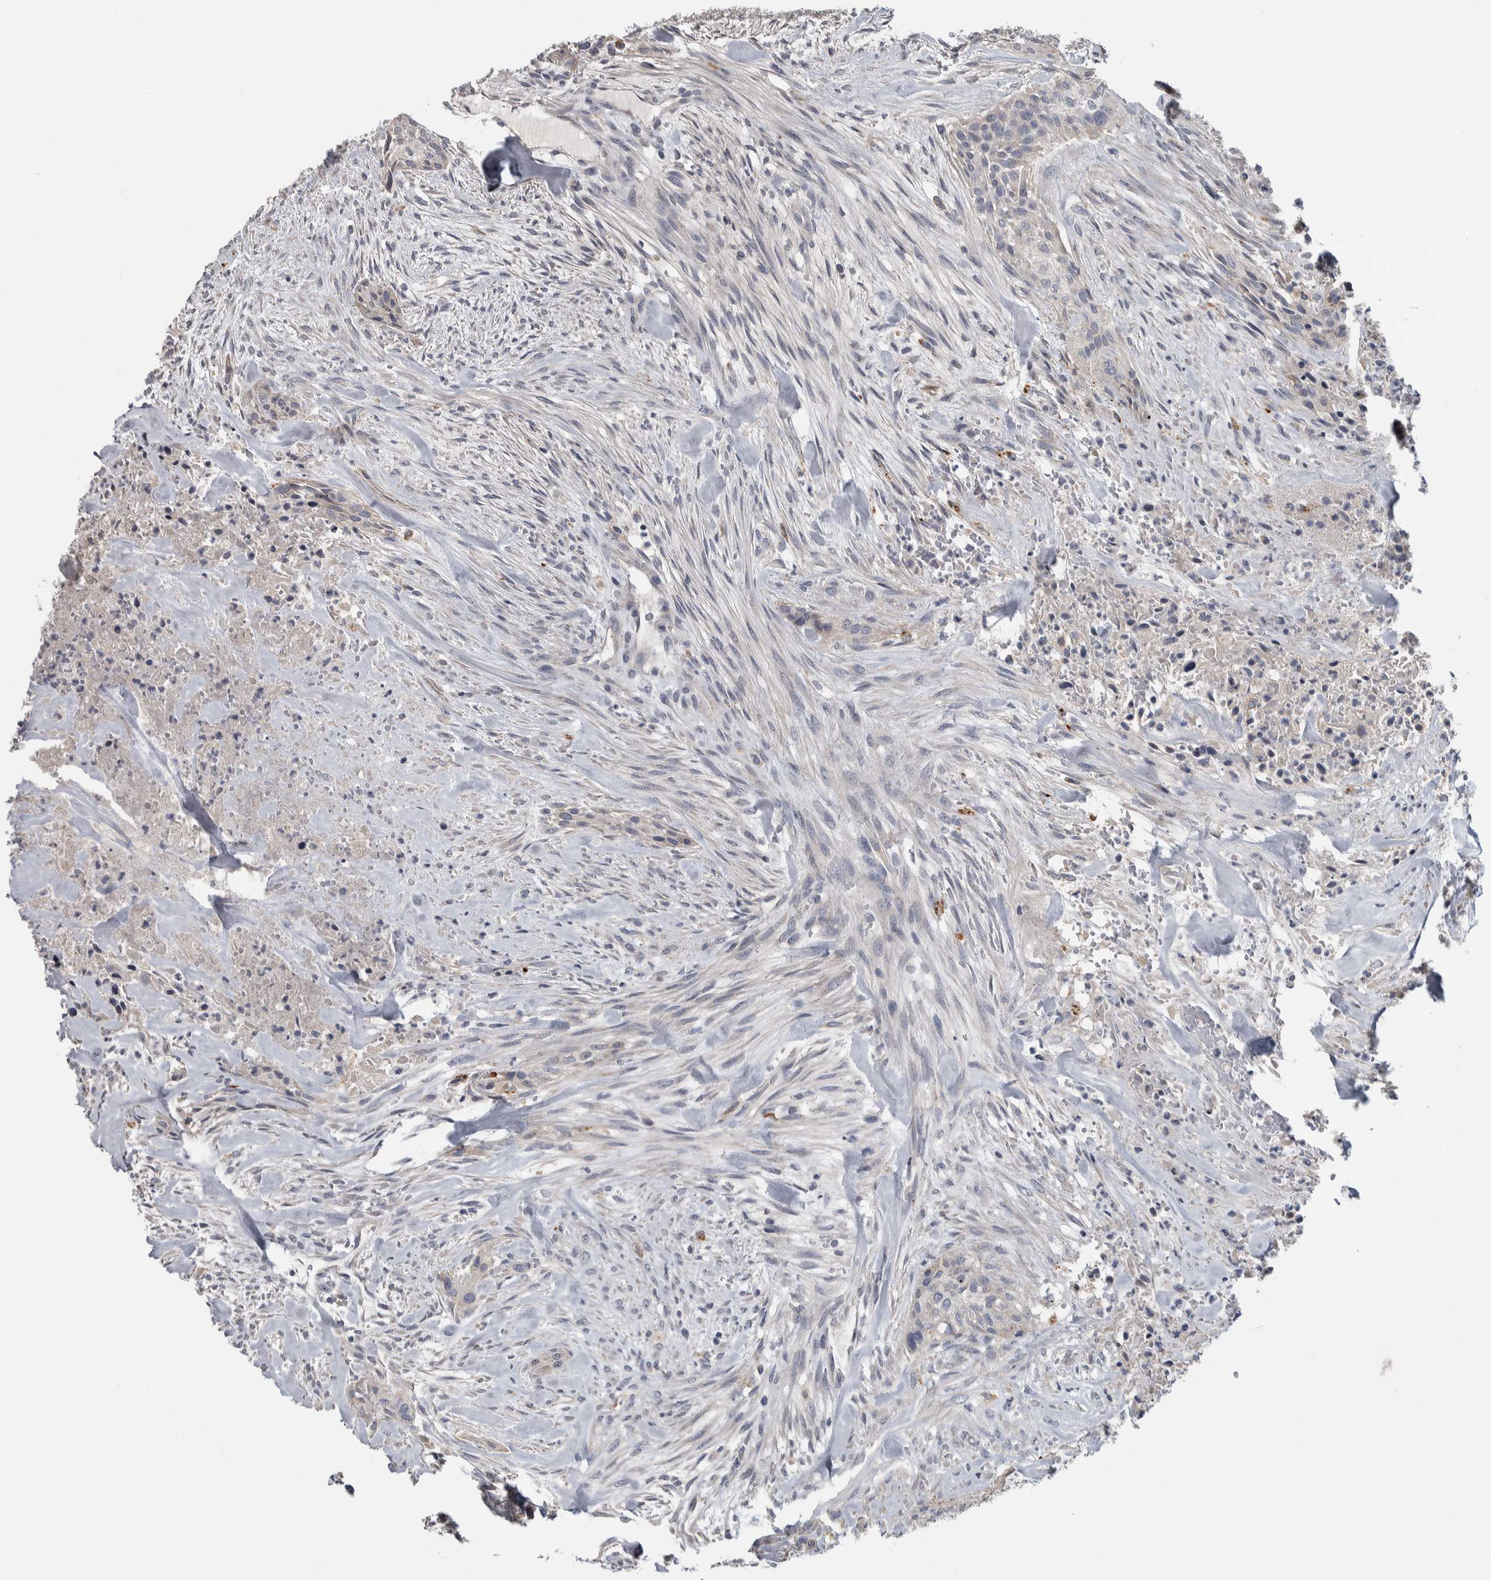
{"staining": {"intensity": "negative", "quantity": "none", "location": "none"}, "tissue": "urothelial cancer", "cell_type": "Tumor cells", "image_type": "cancer", "snomed": [{"axis": "morphology", "description": "Urothelial carcinoma, High grade"}, {"axis": "topography", "description": "Urinary bladder"}], "caption": "Immunohistochemical staining of urothelial cancer exhibits no significant expression in tumor cells.", "gene": "FAM83G", "patient": {"sex": "male", "age": 35}}